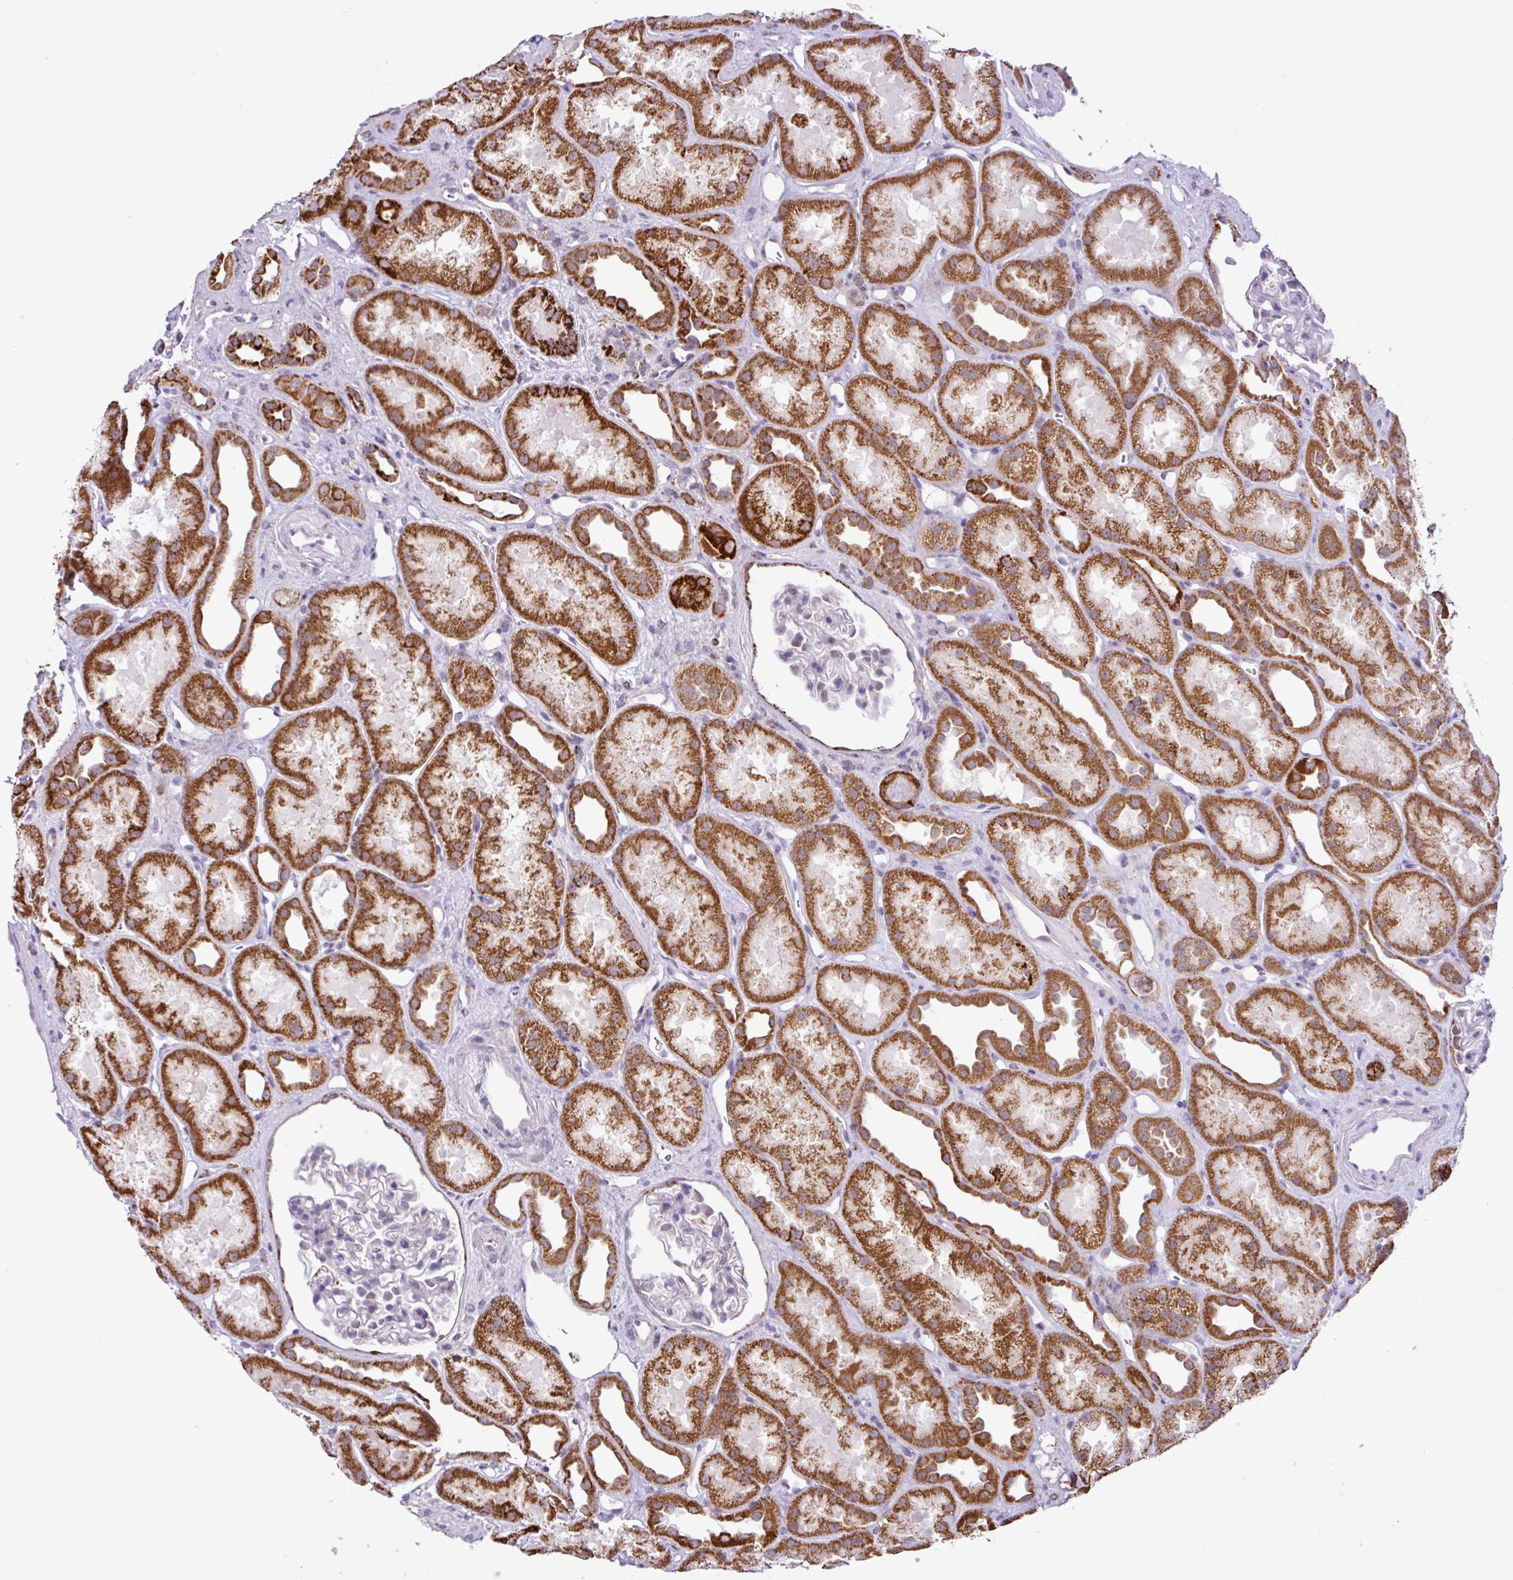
{"staining": {"intensity": "negative", "quantity": "none", "location": "none"}, "tissue": "kidney", "cell_type": "Cells in glomeruli", "image_type": "normal", "snomed": [{"axis": "morphology", "description": "Normal tissue, NOS"}, {"axis": "topography", "description": "Kidney"}], "caption": "Immunohistochemical staining of normal human kidney shows no significant expression in cells in glomeruli. The staining is performed using DAB brown chromogen with nuclei counter-stained in using hematoxylin.", "gene": "SGPP1", "patient": {"sex": "male", "age": 61}}